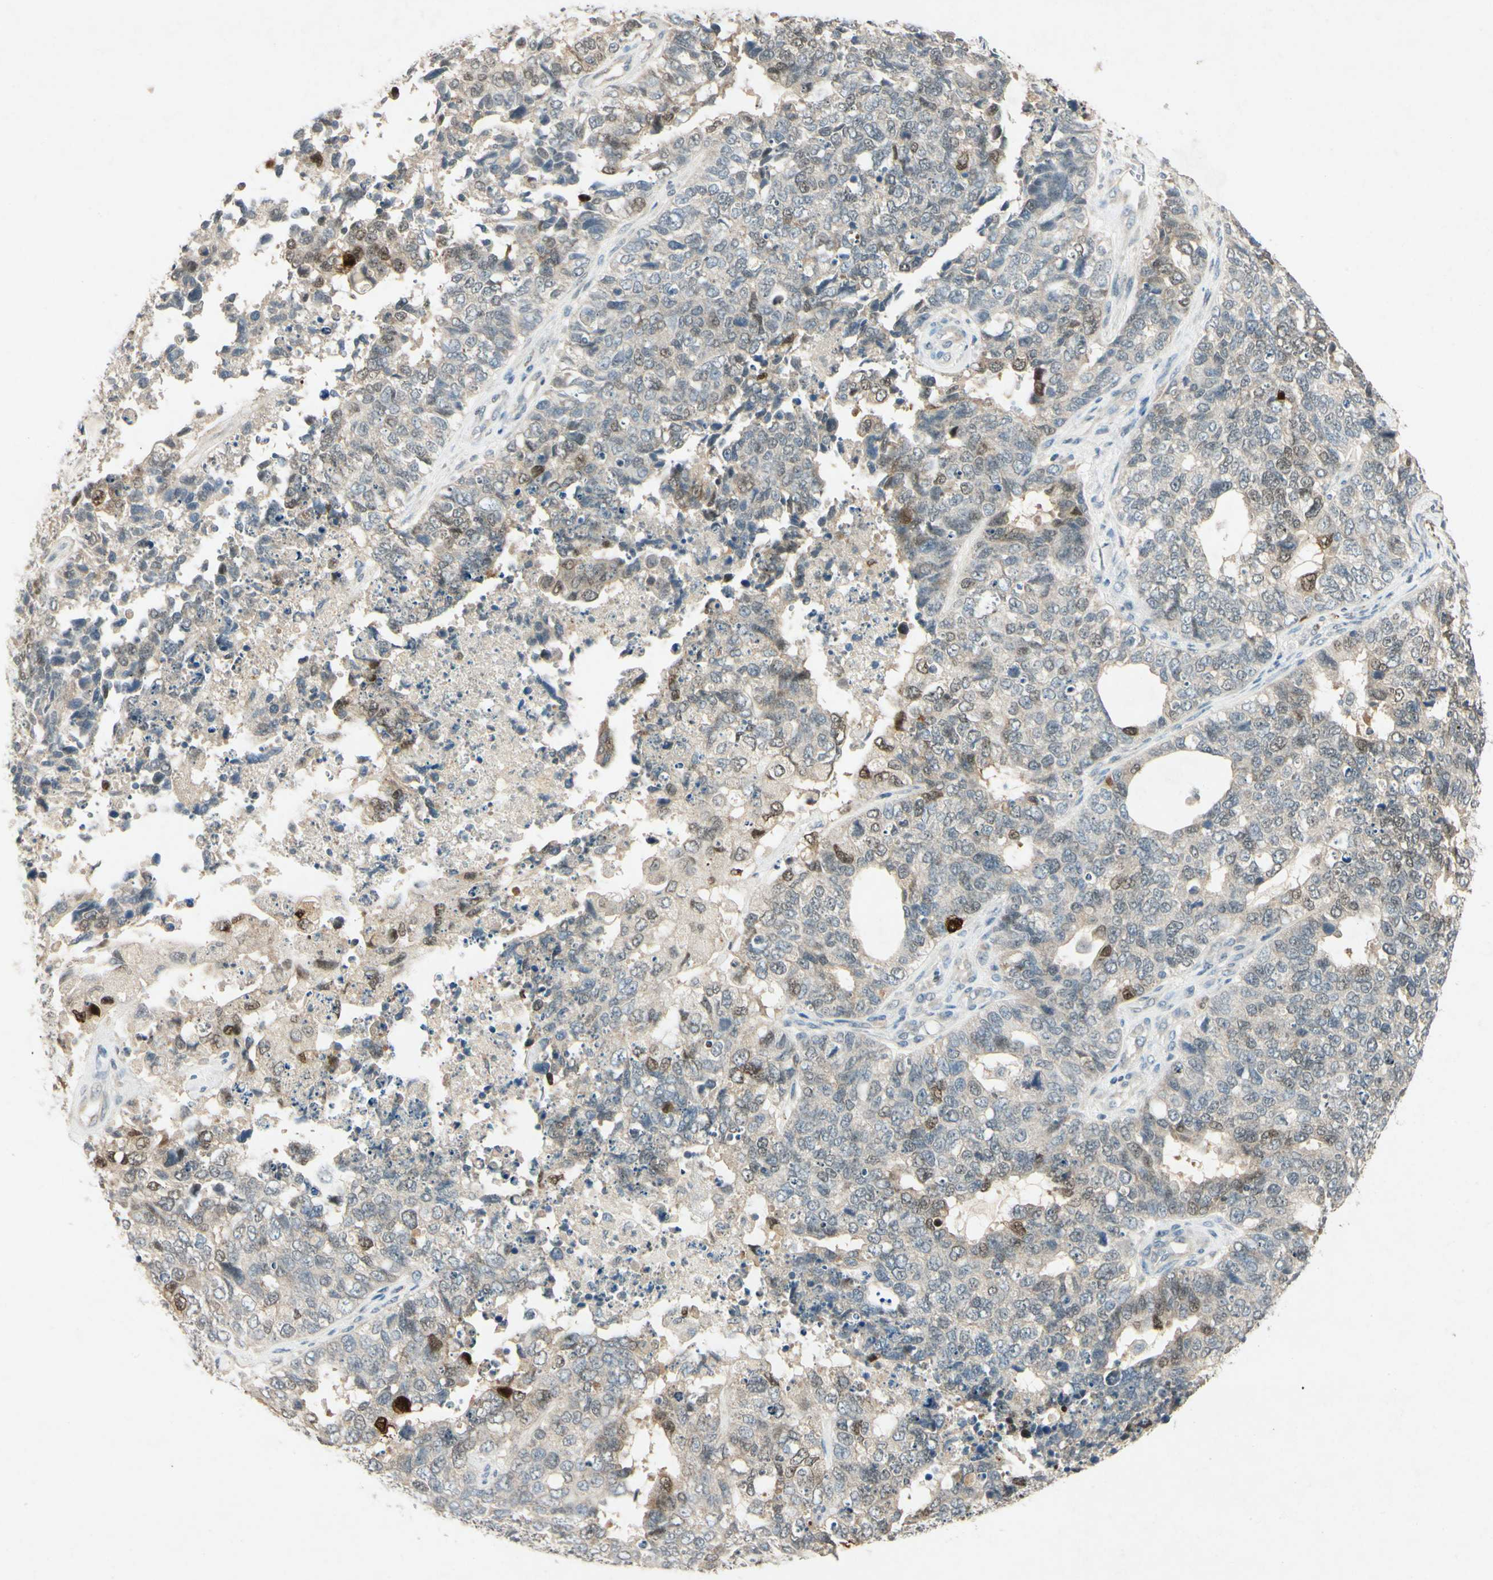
{"staining": {"intensity": "weak", "quantity": "<25%", "location": "nuclear"}, "tissue": "cervical cancer", "cell_type": "Tumor cells", "image_type": "cancer", "snomed": [{"axis": "morphology", "description": "Squamous cell carcinoma, NOS"}, {"axis": "topography", "description": "Cervix"}], "caption": "Tumor cells are negative for brown protein staining in cervical cancer.", "gene": "HSPA1B", "patient": {"sex": "female", "age": 63}}